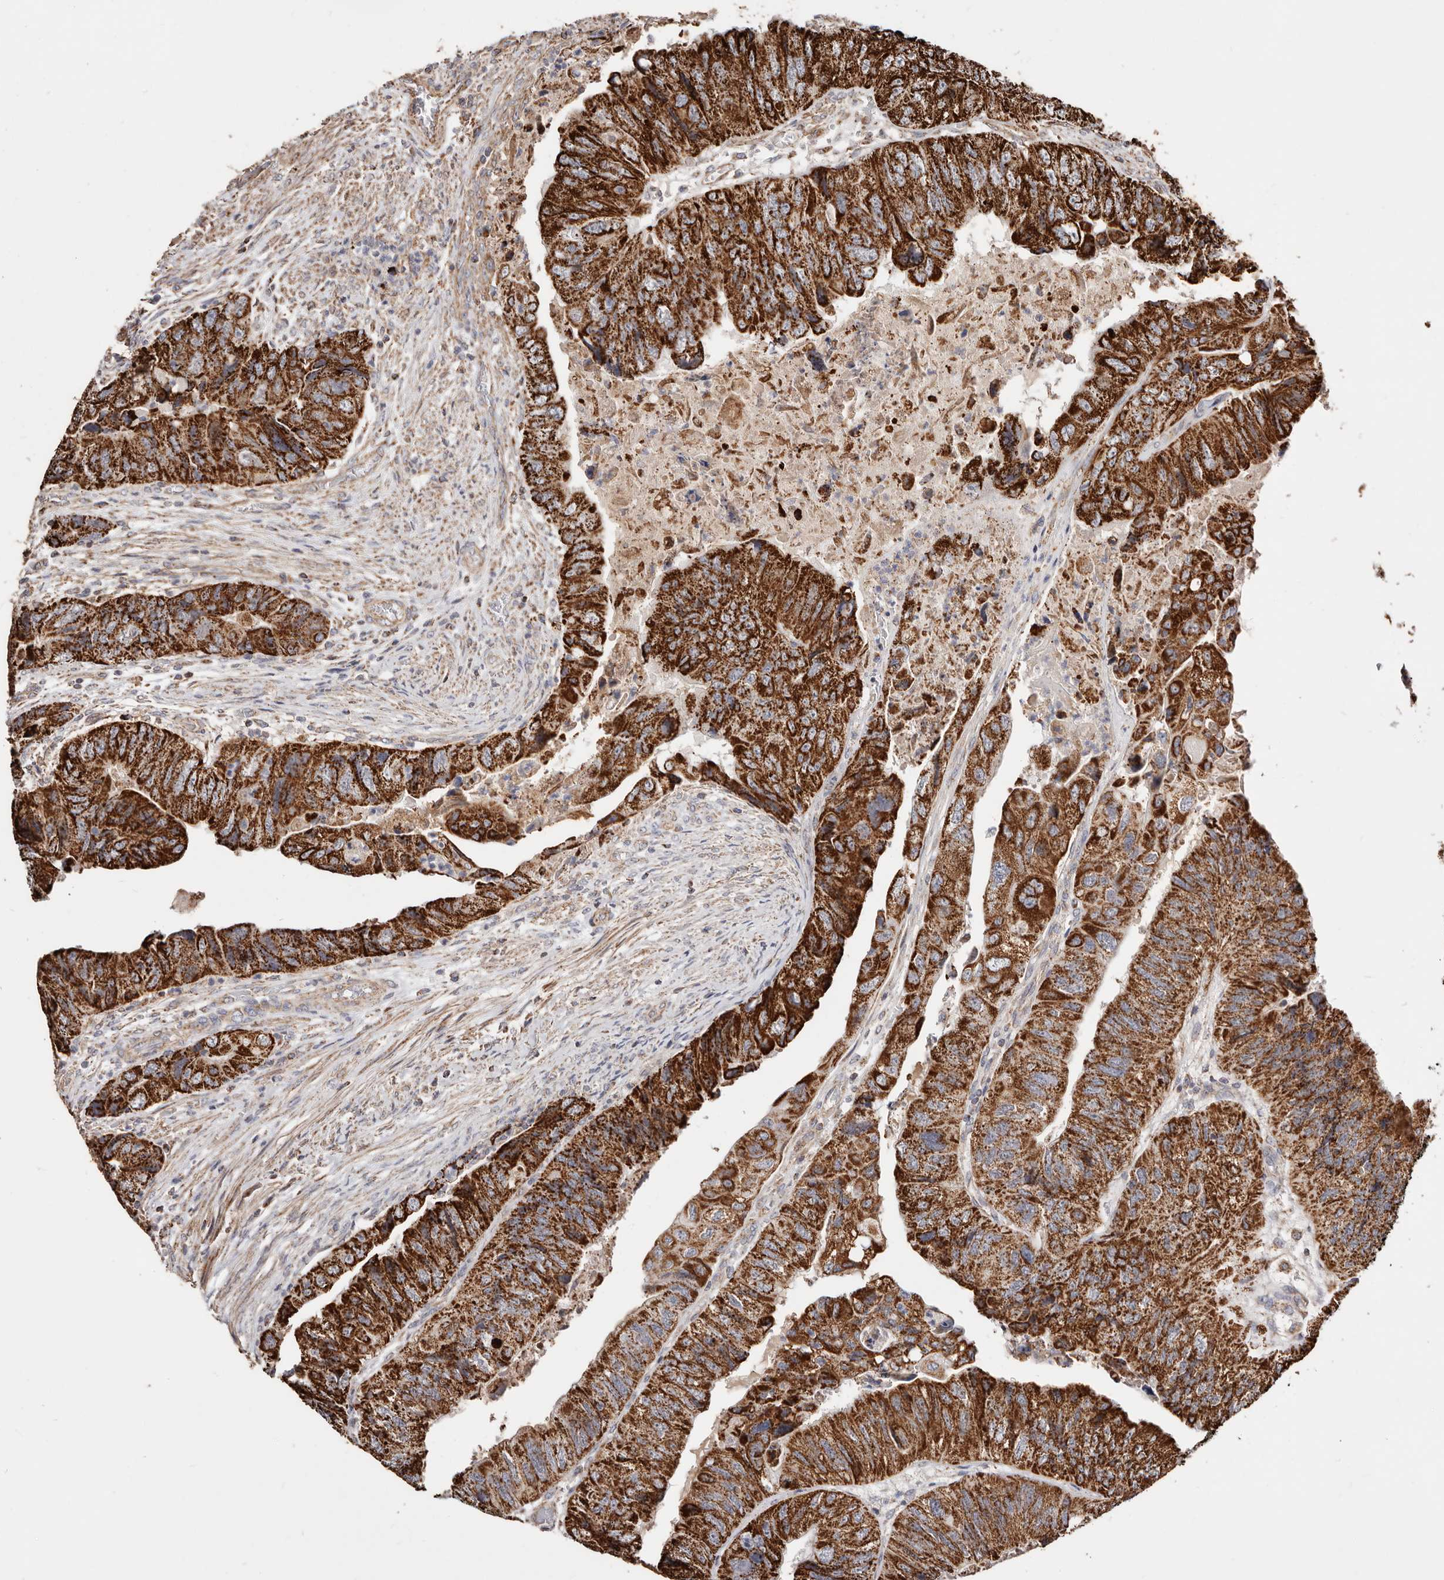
{"staining": {"intensity": "strong", "quantity": ">75%", "location": "cytoplasmic/membranous"}, "tissue": "colorectal cancer", "cell_type": "Tumor cells", "image_type": "cancer", "snomed": [{"axis": "morphology", "description": "Adenocarcinoma, NOS"}, {"axis": "topography", "description": "Rectum"}], "caption": "This micrograph reveals immunohistochemistry (IHC) staining of colorectal cancer, with high strong cytoplasmic/membranous positivity in approximately >75% of tumor cells.", "gene": "PRKACB", "patient": {"sex": "male", "age": 63}}